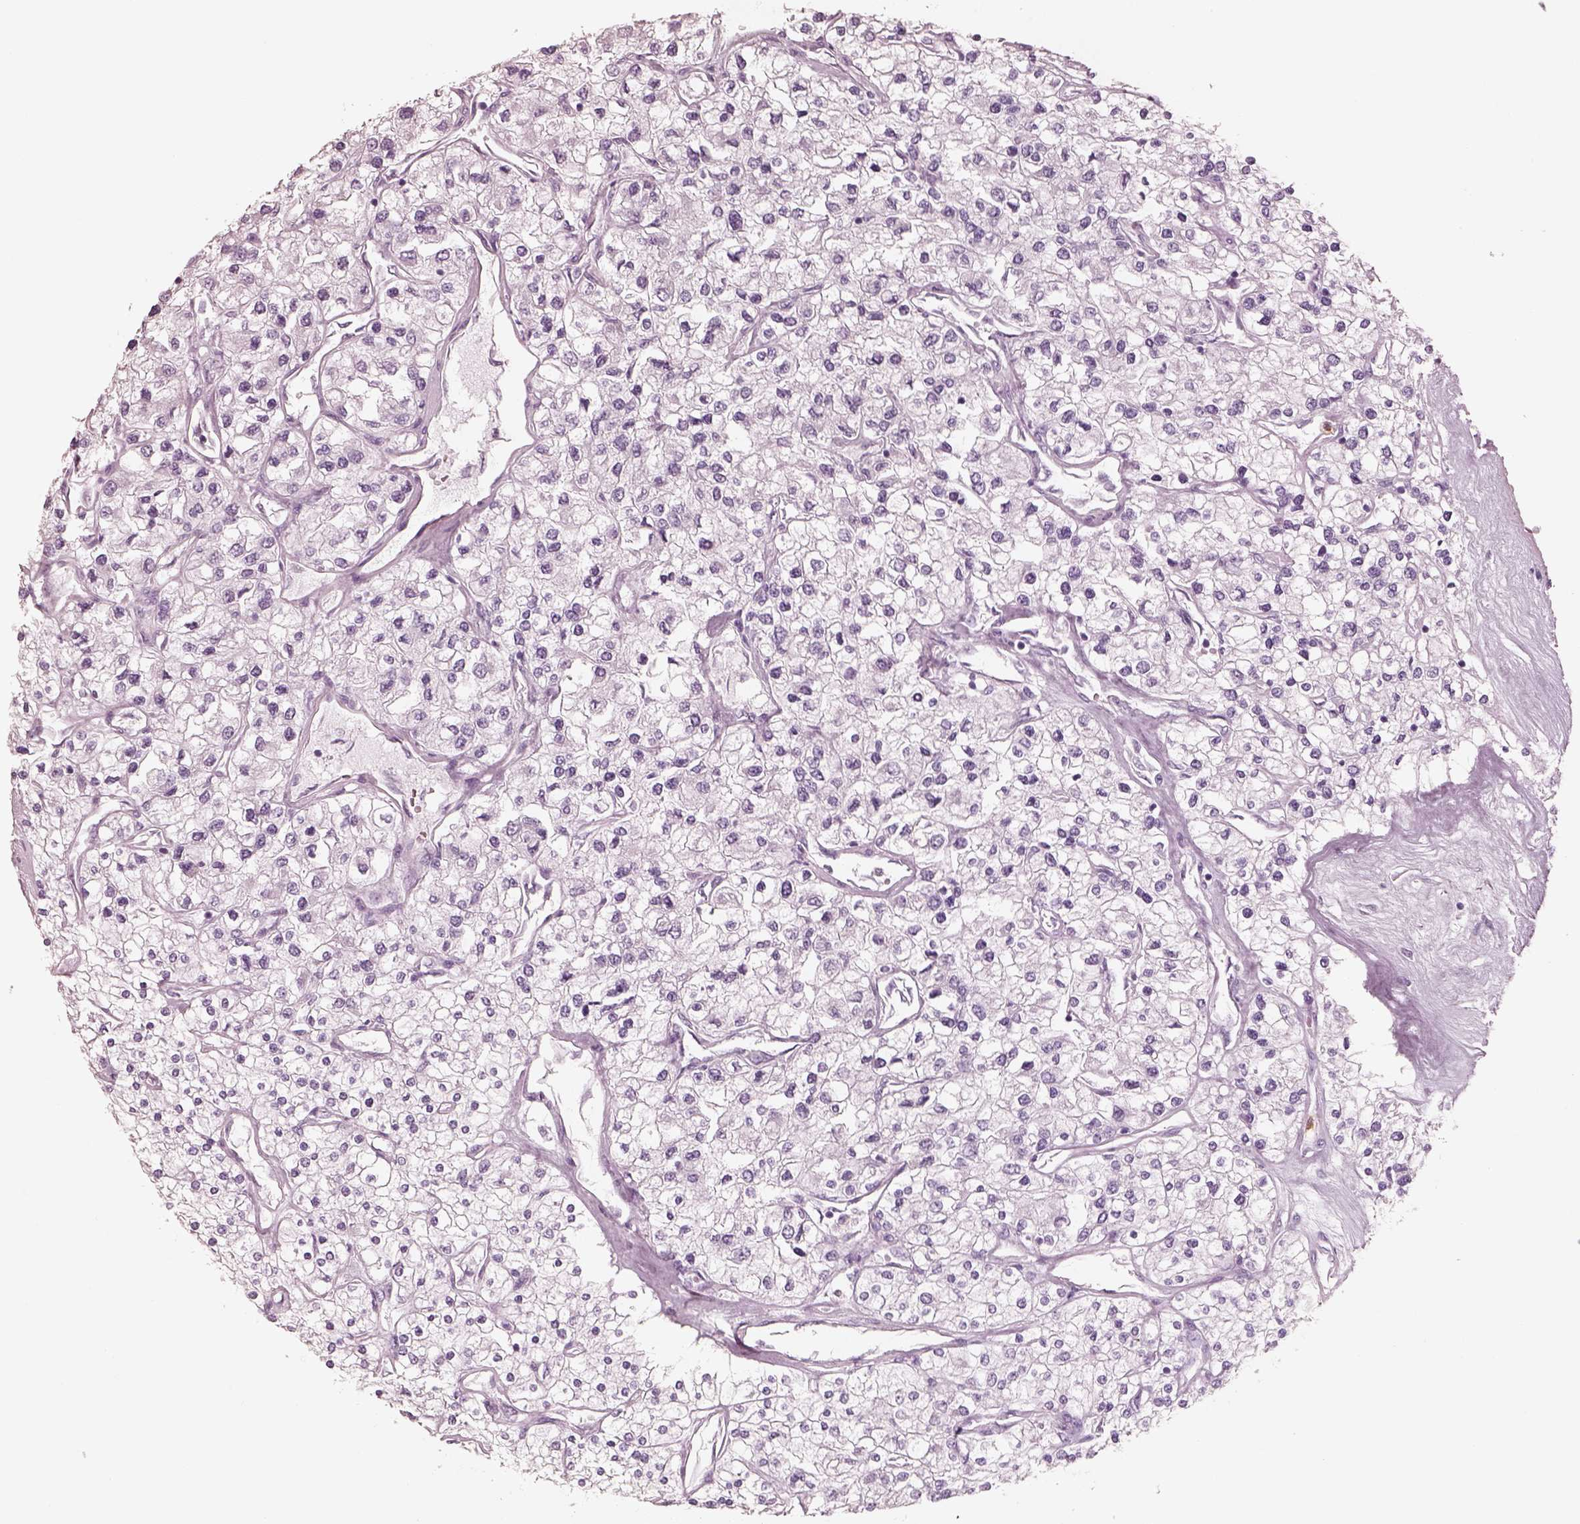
{"staining": {"intensity": "negative", "quantity": "none", "location": "none"}, "tissue": "renal cancer", "cell_type": "Tumor cells", "image_type": "cancer", "snomed": [{"axis": "morphology", "description": "Adenocarcinoma, NOS"}, {"axis": "topography", "description": "Kidney"}], "caption": "Immunohistochemical staining of human renal adenocarcinoma shows no significant positivity in tumor cells.", "gene": "ELANE", "patient": {"sex": "male", "age": 80}}